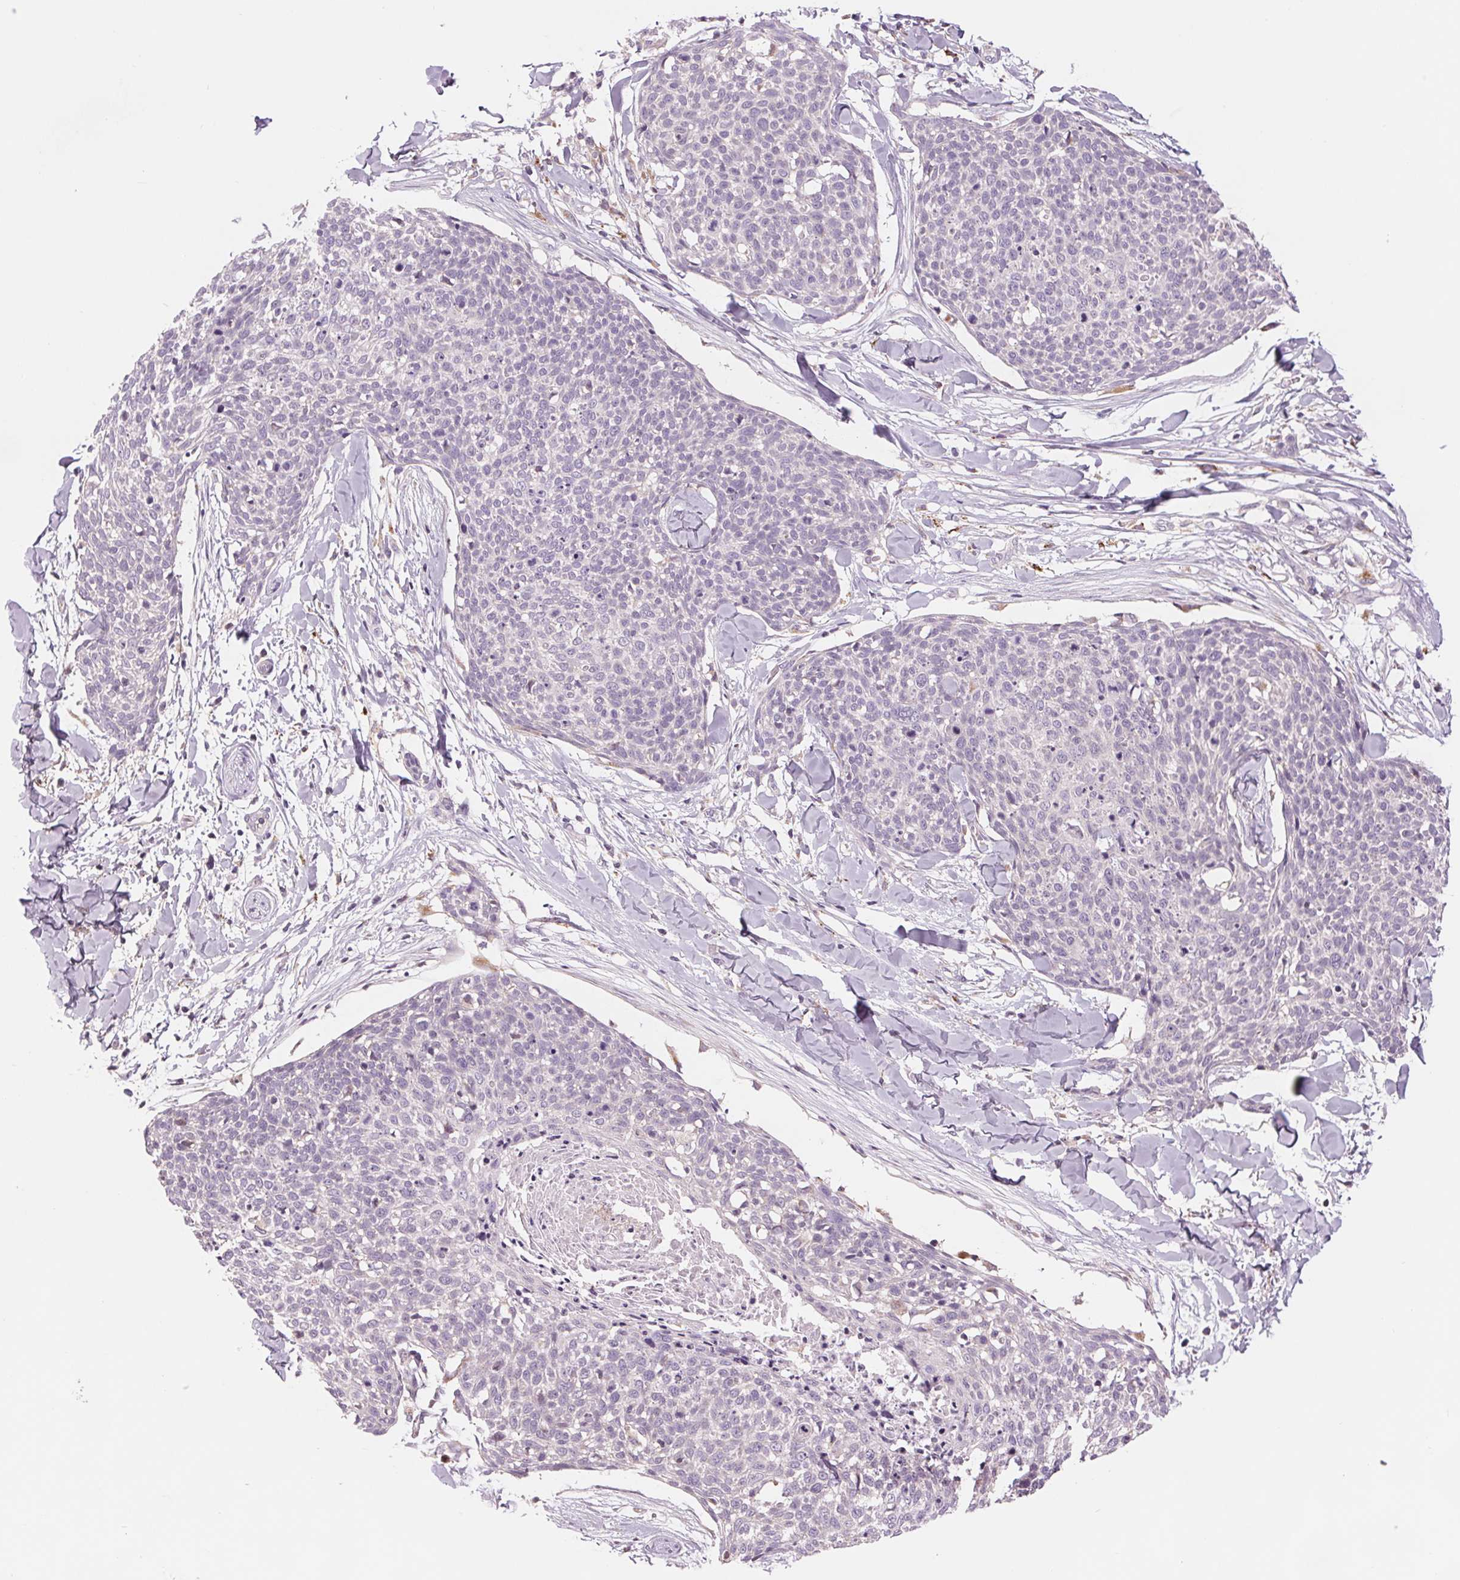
{"staining": {"intensity": "negative", "quantity": "none", "location": "none"}, "tissue": "skin cancer", "cell_type": "Tumor cells", "image_type": "cancer", "snomed": [{"axis": "morphology", "description": "Squamous cell carcinoma, NOS"}, {"axis": "topography", "description": "Skin"}, {"axis": "topography", "description": "Vulva"}], "caption": "Immunohistochemistry (IHC) of skin cancer shows no staining in tumor cells.", "gene": "SAMD5", "patient": {"sex": "female", "age": 75}}